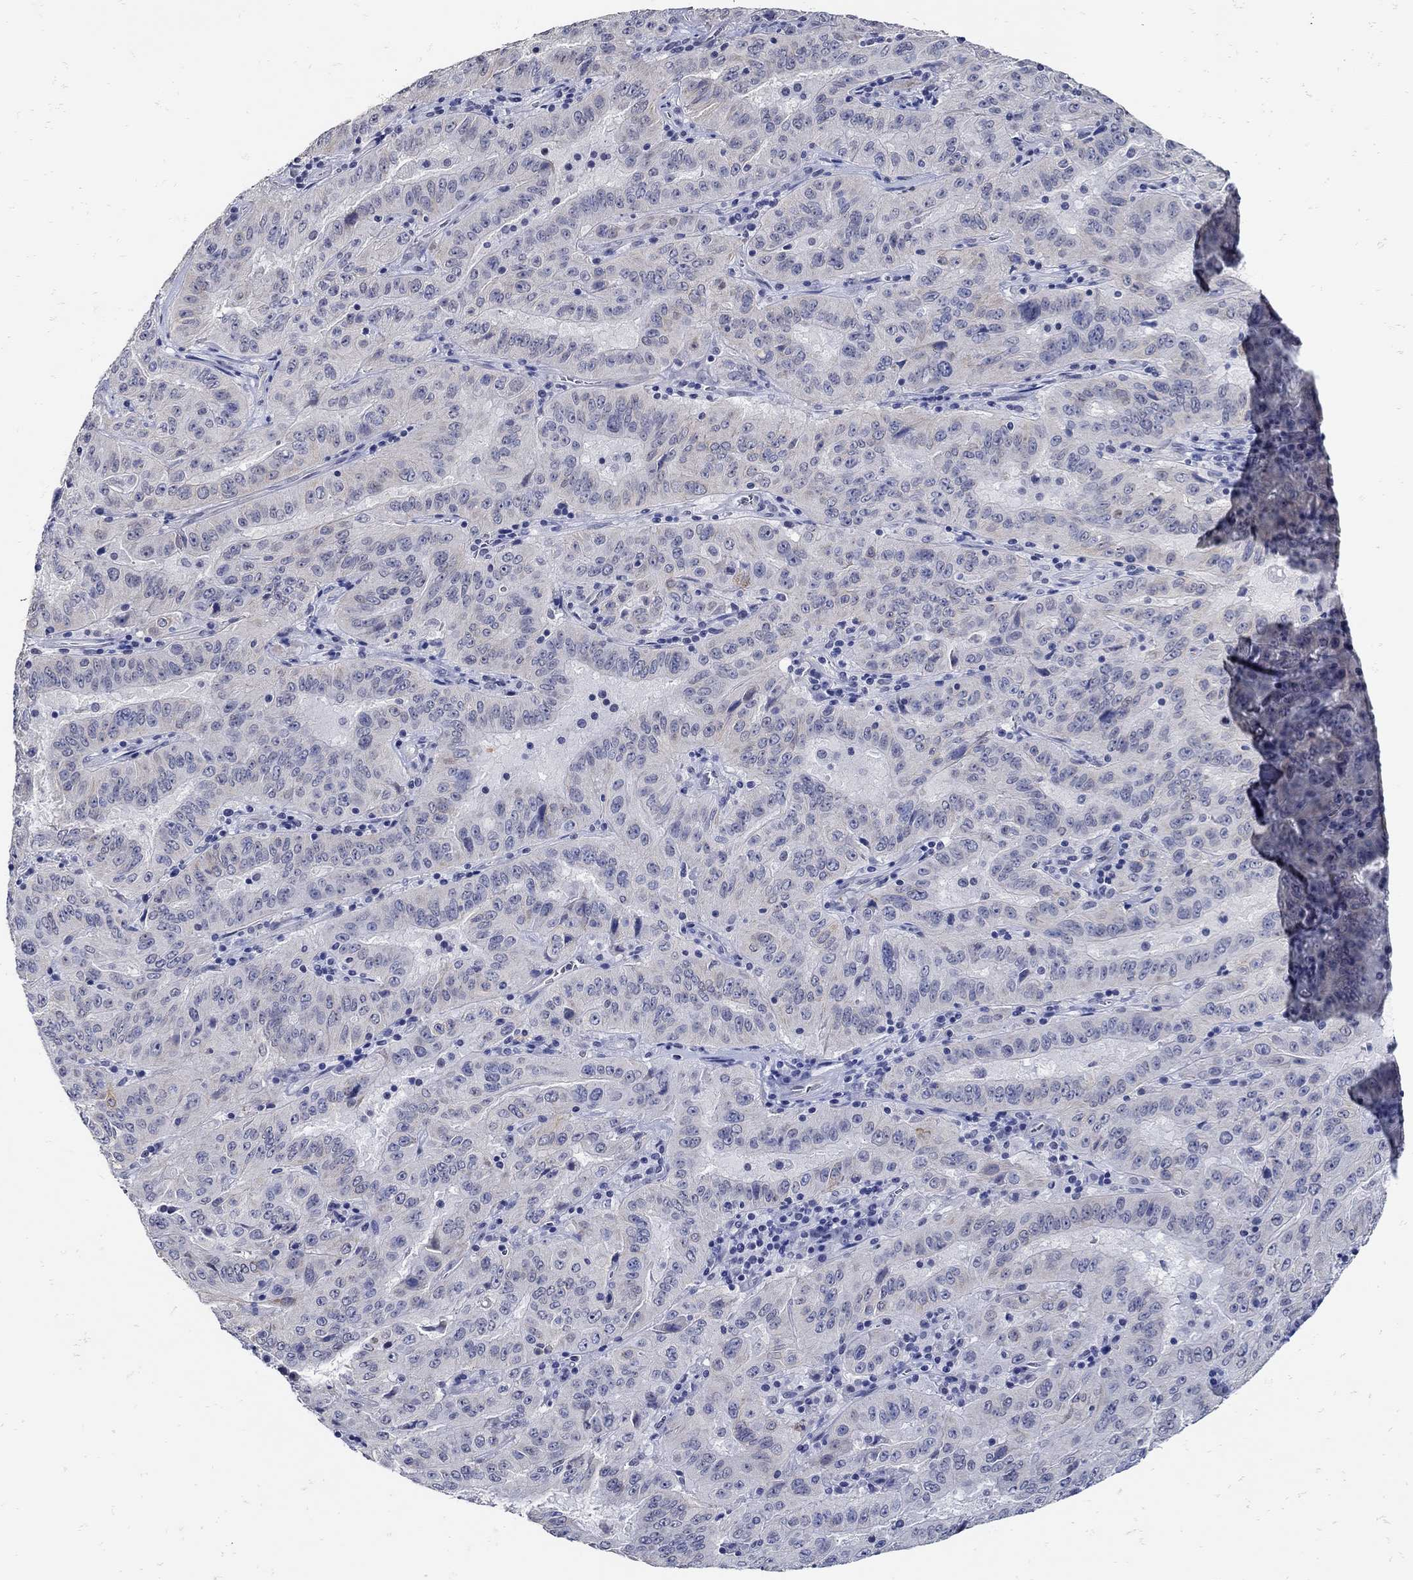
{"staining": {"intensity": "negative", "quantity": "none", "location": "none"}, "tissue": "pancreatic cancer", "cell_type": "Tumor cells", "image_type": "cancer", "snomed": [{"axis": "morphology", "description": "Adenocarcinoma, NOS"}, {"axis": "topography", "description": "Pancreas"}], "caption": "A micrograph of adenocarcinoma (pancreatic) stained for a protein shows no brown staining in tumor cells.", "gene": "KCNN3", "patient": {"sex": "male", "age": 63}}